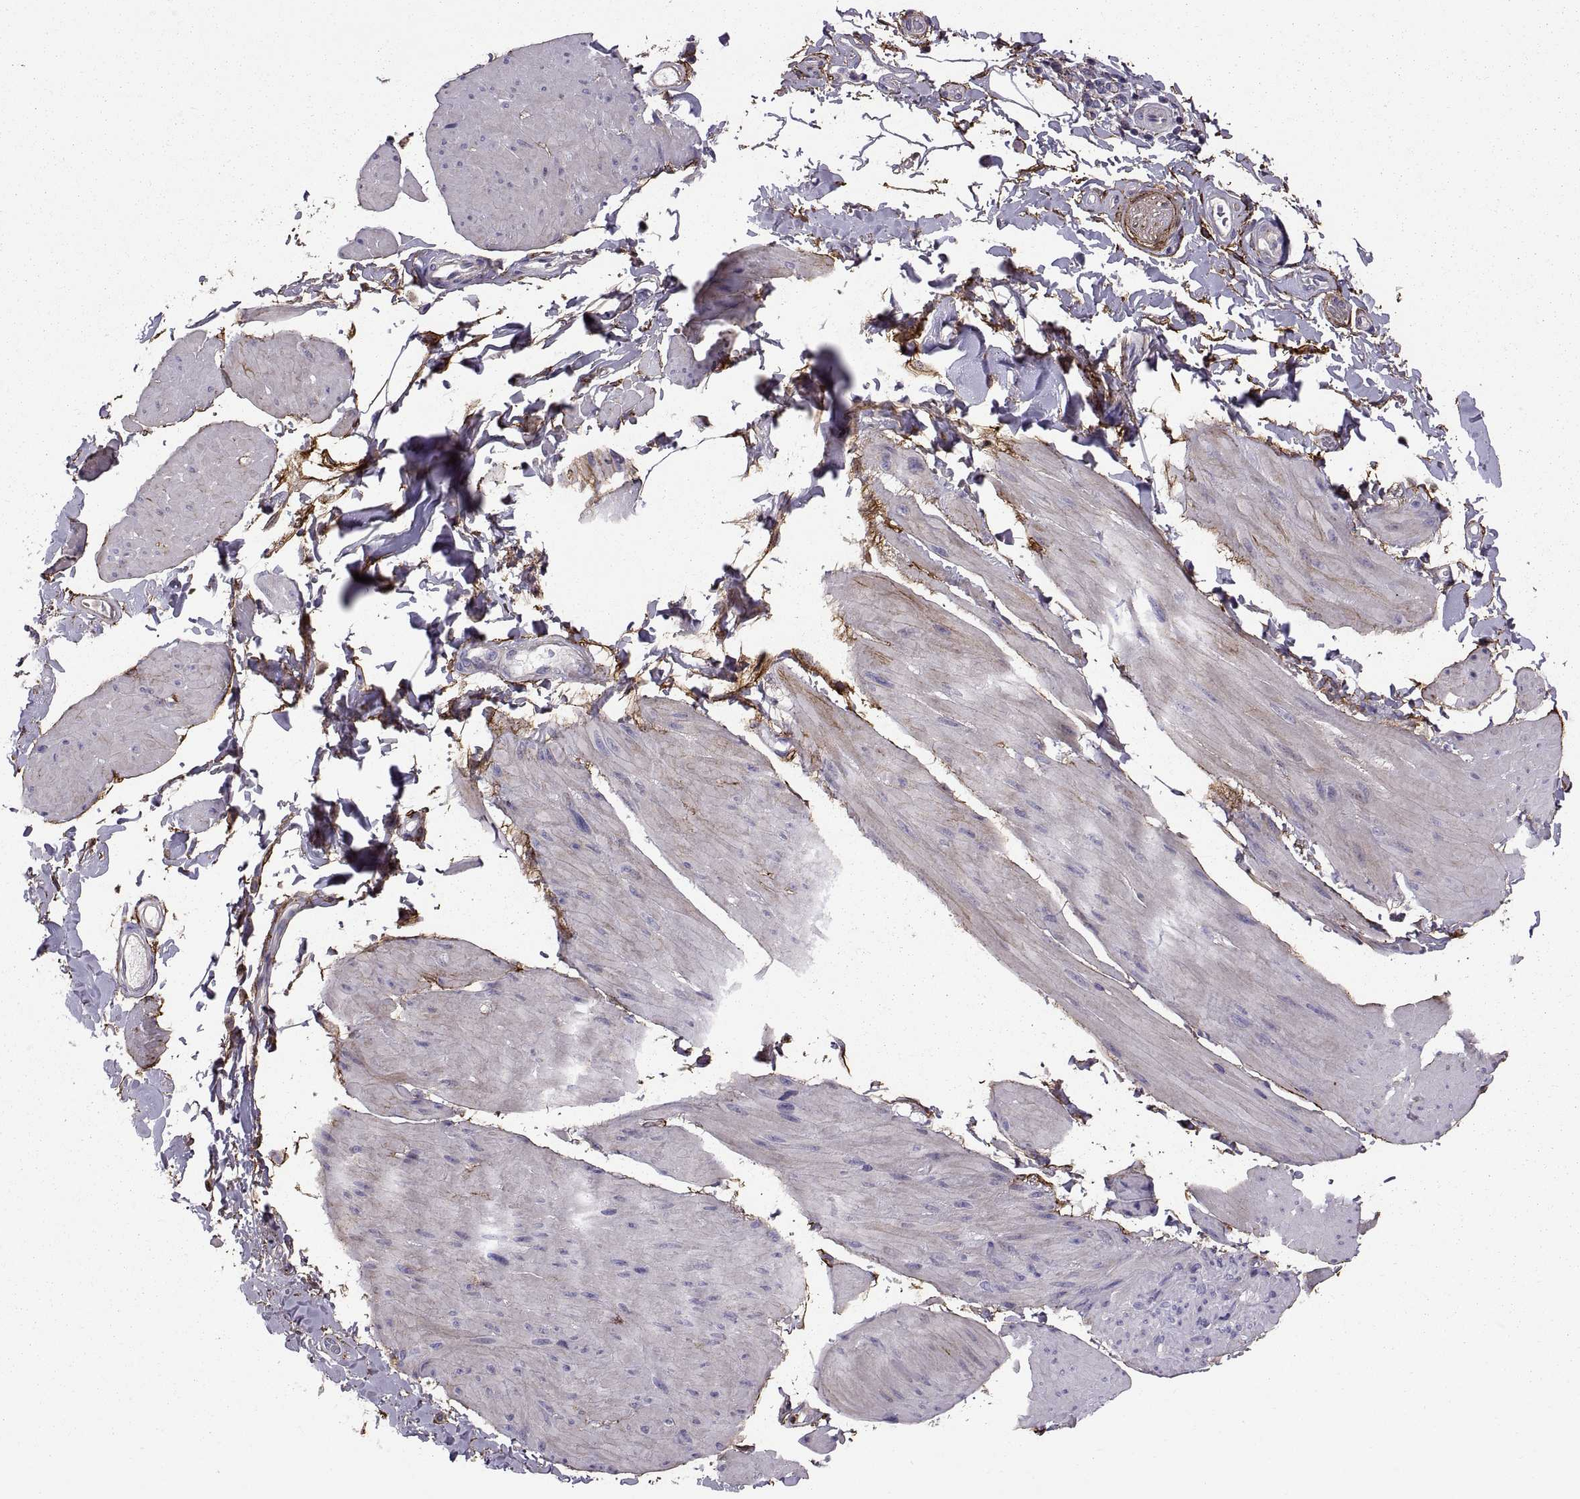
{"staining": {"intensity": "weak", "quantity": "<25%", "location": "cytoplasmic/membranous"}, "tissue": "smooth muscle", "cell_type": "Smooth muscle cells", "image_type": "normal", "snomed": [{"axis": "morphology", "description": "Normal tissue, NOS"}, {"axis": "topography", "description": "Adipose tissue"}, {"axis": "topography", "description": "Smooth muscle"}, {"axis": "topography", "description": "Peripheral nerve tissue"}], "caption": "An image of smooth muscle stained for a protein reveals no brown staining in smooth muscle cells.", "gene": "EMILIN2", "patient": {"sex": "male", "age": 83}}